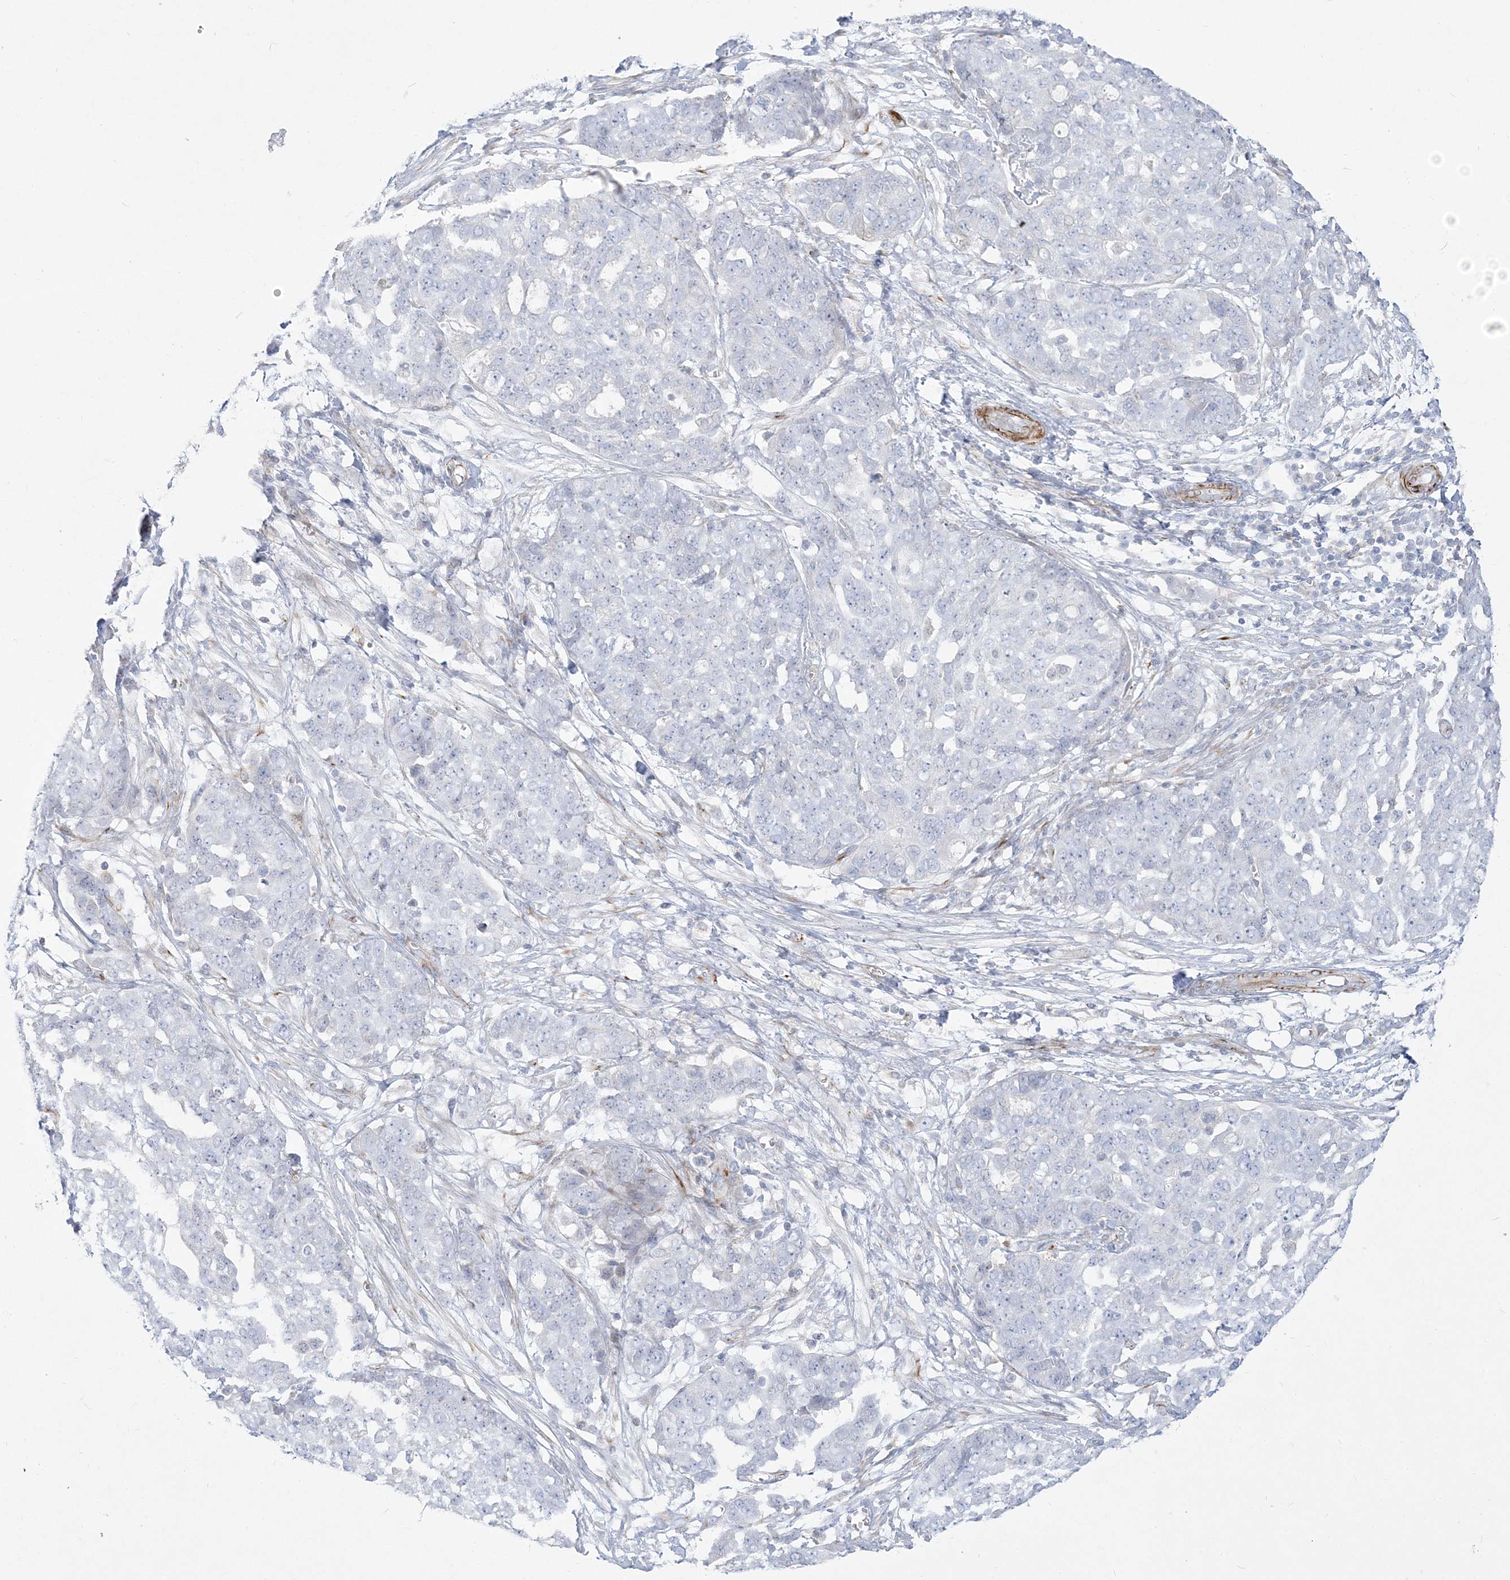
{"staining": {"intensity": "negative", "quantity": "none", "location": "none"}, "tissue": "ovarian cancer", "cell_type": "Tumor cells", "image_type": "cancer", "snomed": [{"axis": "morphology", "description": "Cystadenocarcinoma, serous, NOS"}, {"axis": "topography", "description": "Soft tissue"}, {"axis": "topography", "description": "Ovary"}], "caption": "High power microscopy histopathology image of an immunohistochemistry (IHC) image of ovarian cancer (serous cystadenocarcinoma), revealing no significant expression in tumor cells. (DAB IHC, high magnification).", "gene": "GPAT2", "patient": {"sex": "female", "age": 57}}